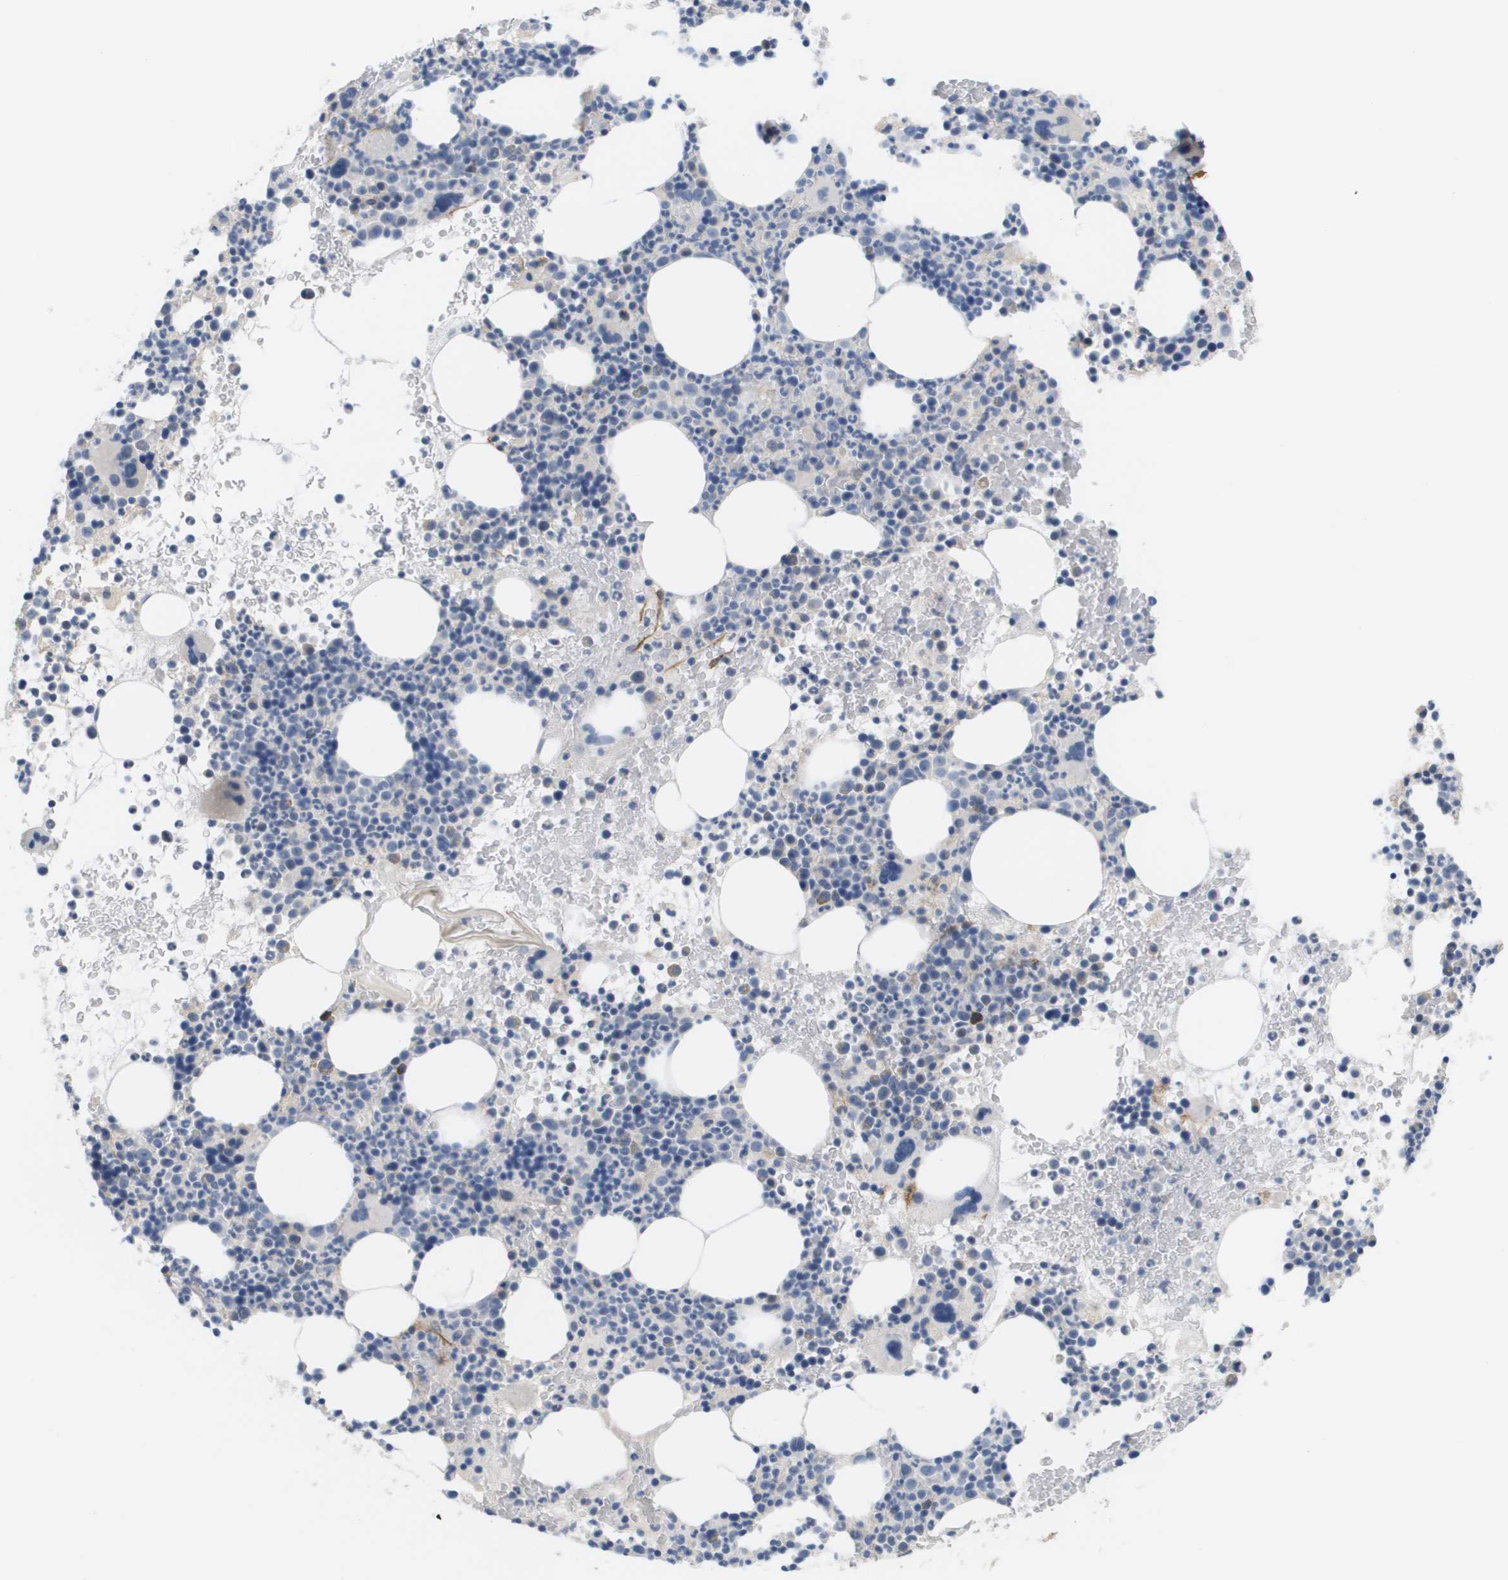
{"staining": {"intensity": "weak", "quantity": "<25%", "location": "cytoplasmic/membranous"}, "tissue": "bone marrow", "cell_type": "Hematopoietic cells", "image_type": "normal", "snomed": [{"axis": "morphology", "description": "Normal tissue, NOS"}, {"axis": "morphology", "description": "Inflammation, NOS"}, {"axis": "topography", "description": "Bone marrow"}], "caption": "Hematopoietic cells are negative for brown protein staining in unremarkable bone marrow. (IHC, brightfield microscopy, high magnification).", "gene": "ANGPT2", "patient": {"sex": "male", "age": 73}}